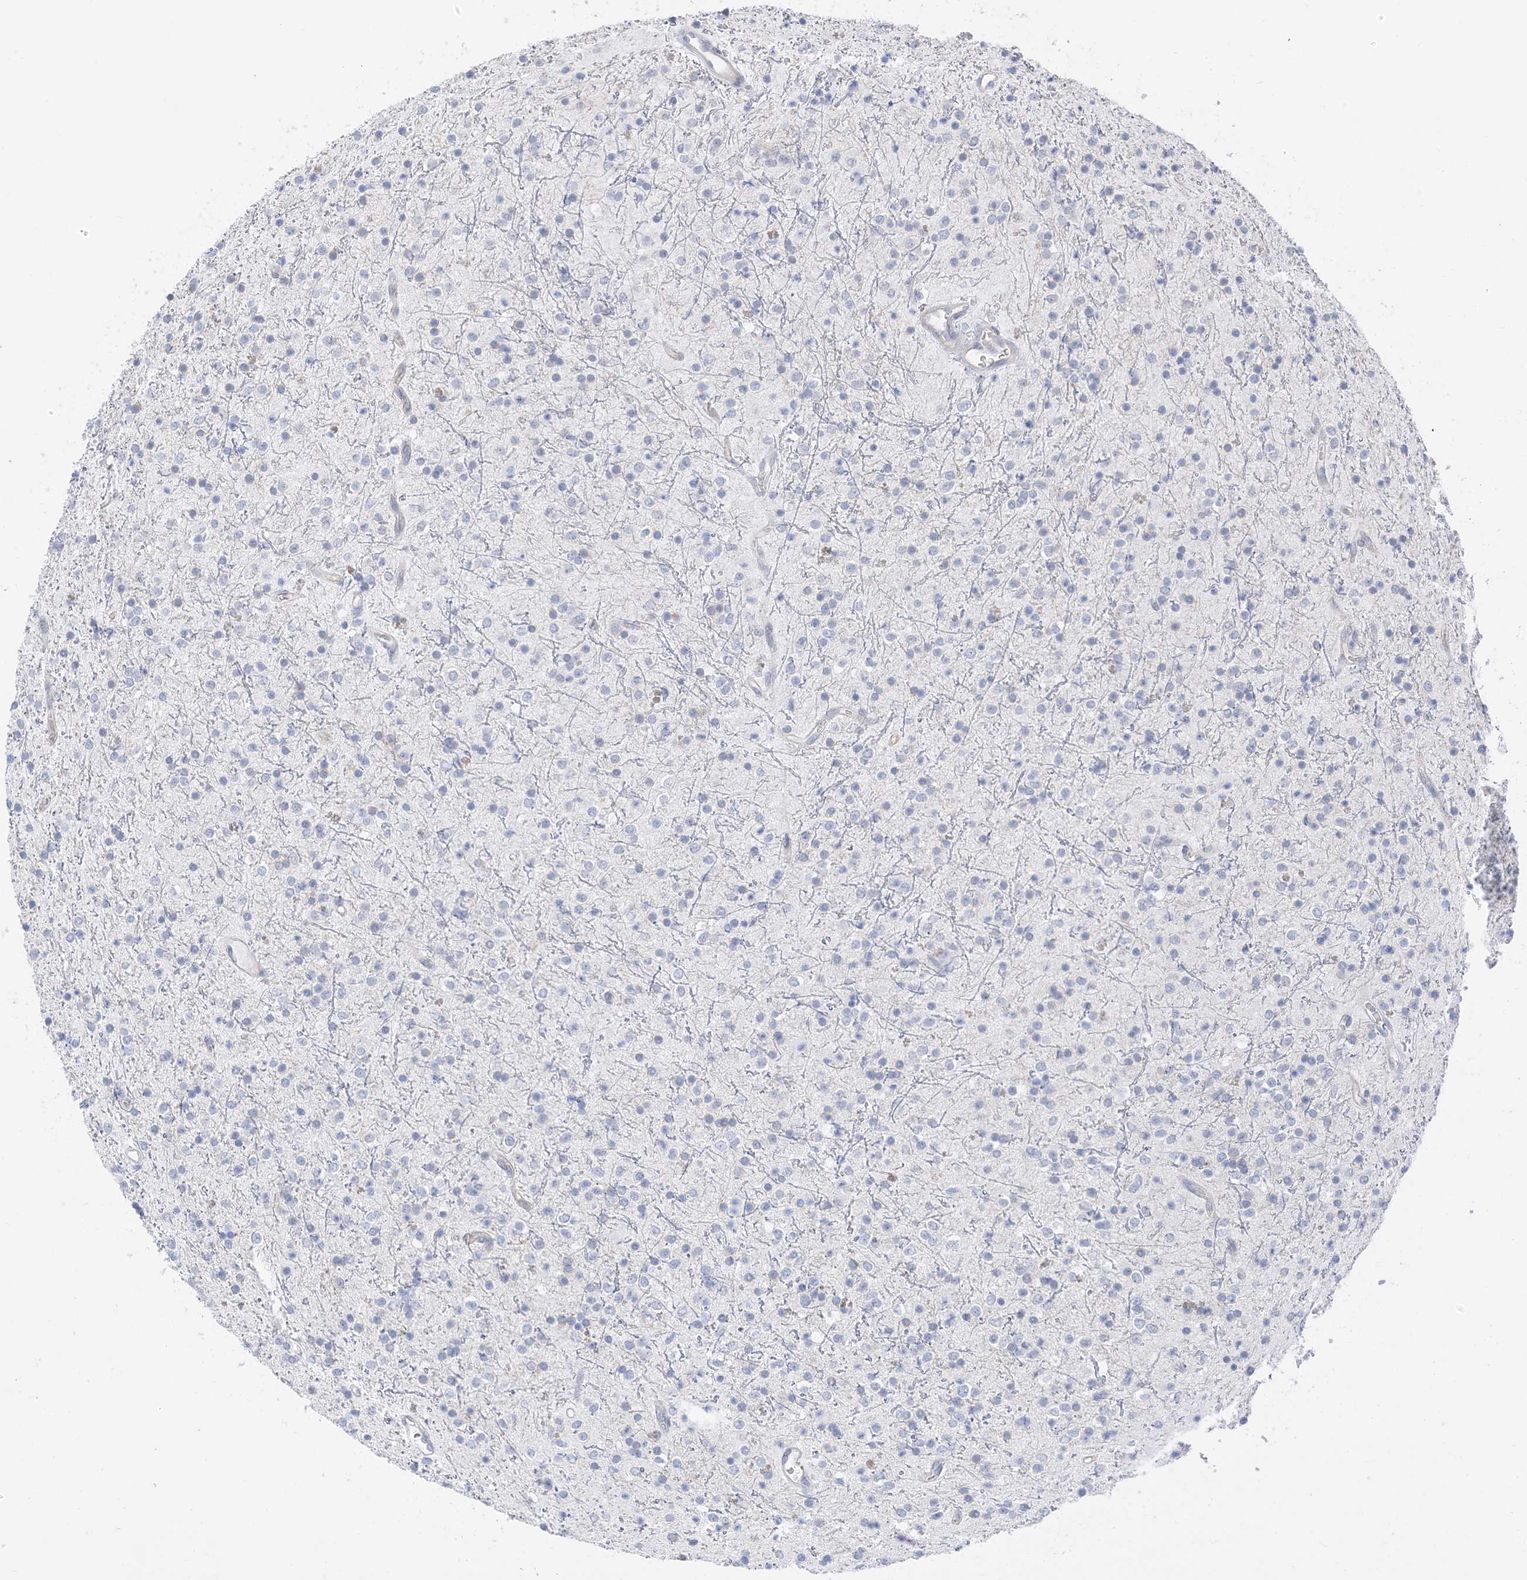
{"staining": {"intensity": "negative", "quantity": "none", "location": "none"}, "tissue": "glioma", "cell_type": "Tumor cells", "image_type": "cancer", "snomed": [{"axis": "morphology", "description": "Glioma, malignant, High grade"}, {"axis": "topography", "description": "Brain"}], "caption": "Malignant glioma (high-grade) was stained to show a protein in brown. There is no significant positivity in tumor cells.", "gene": "IL36B", "patient": {"sex": "male", "age": 34}}